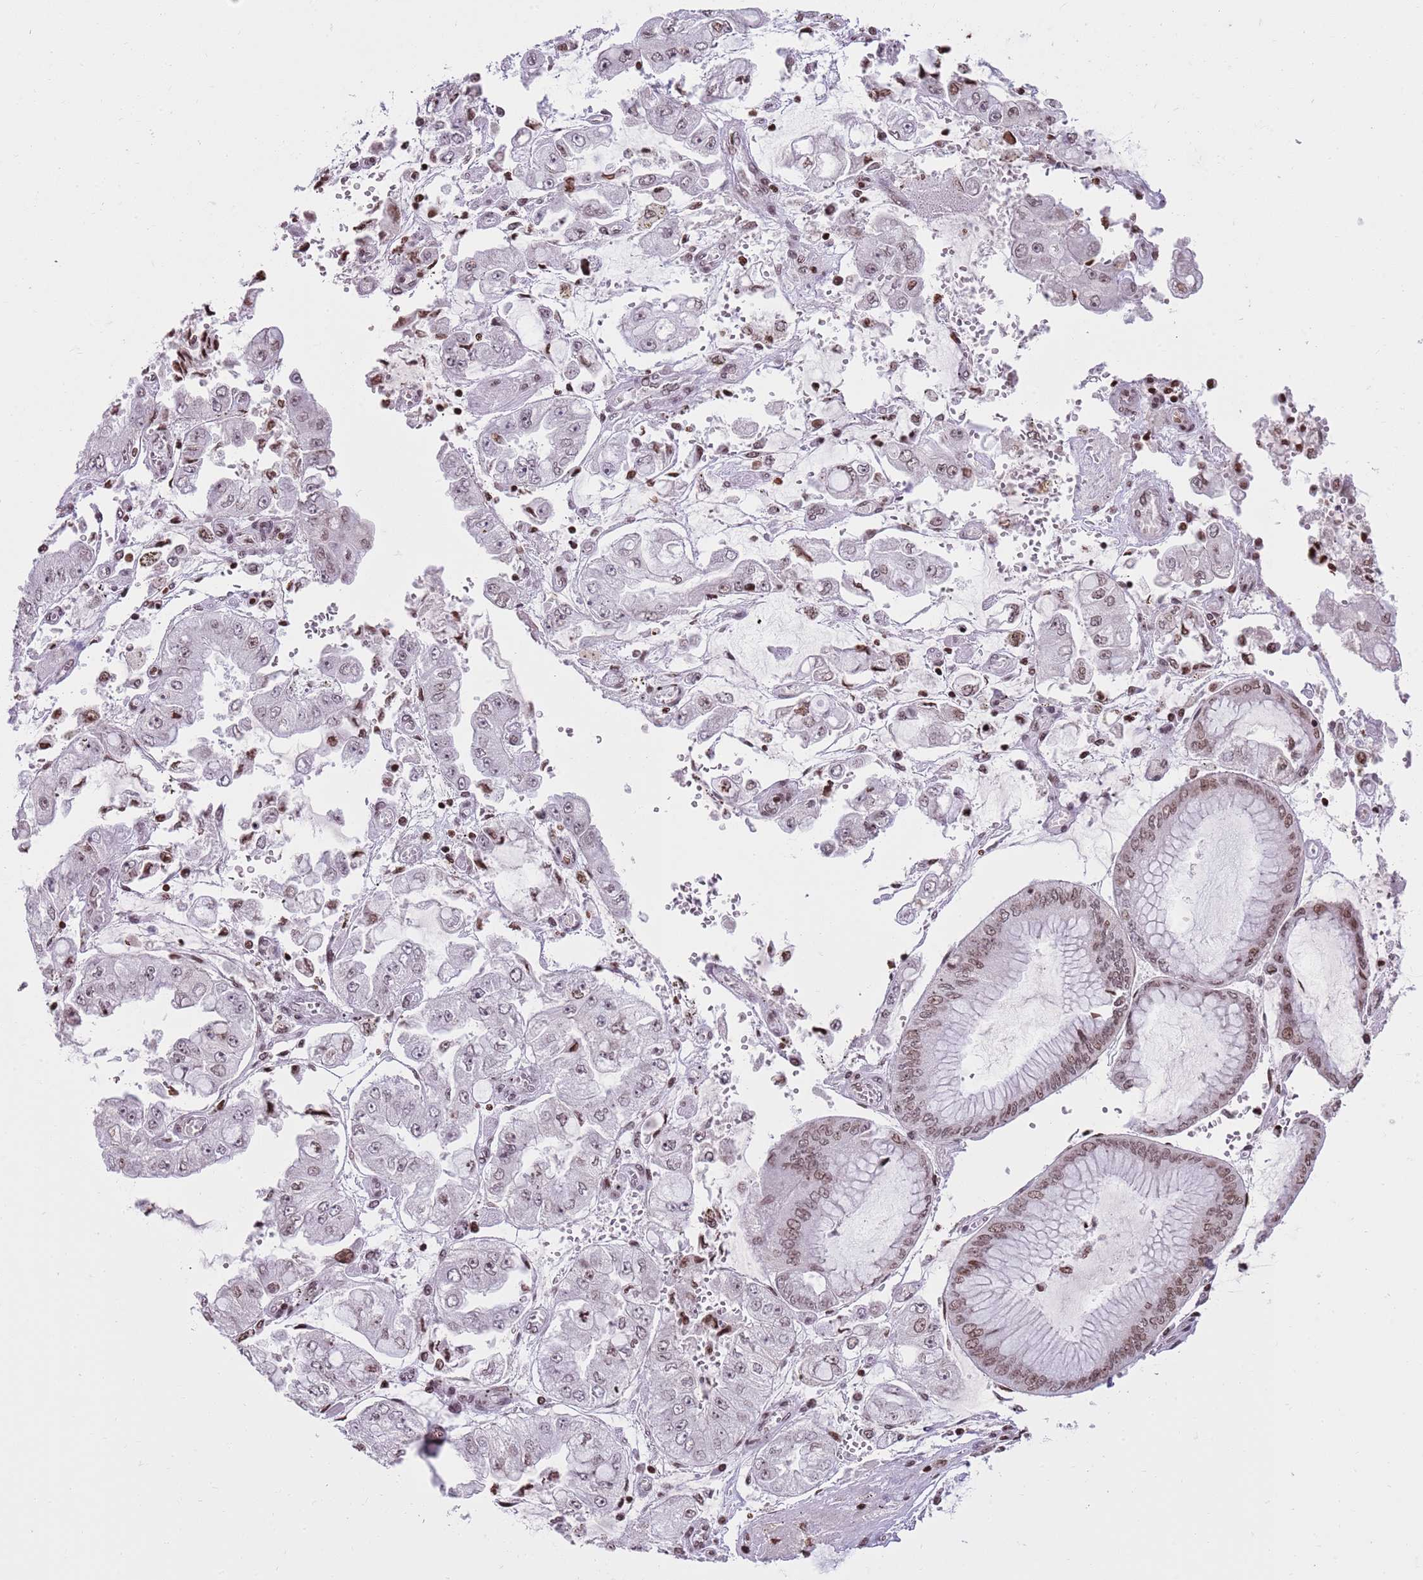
{"staining": {"intensity": "moderate", "quantity": "<25%", "location": "nuclear"}, "tissue": "stomach cancer", "cell_type": "Tumor cells", "image_type": "cancer", "snomed": [{"axis": "morphology", "description": "Adenocarcinoma, NOS"}, {"axis": "topography", "description": "Stomach"}], "caption": "This is a micrograph of immunohistochemistry staining of adenocarcinoma (stomach), which shows moderate staining in the nuclear of tumor cells.", "gene": "KPNA3", "patient": {"sex": "male", "age": 76}}